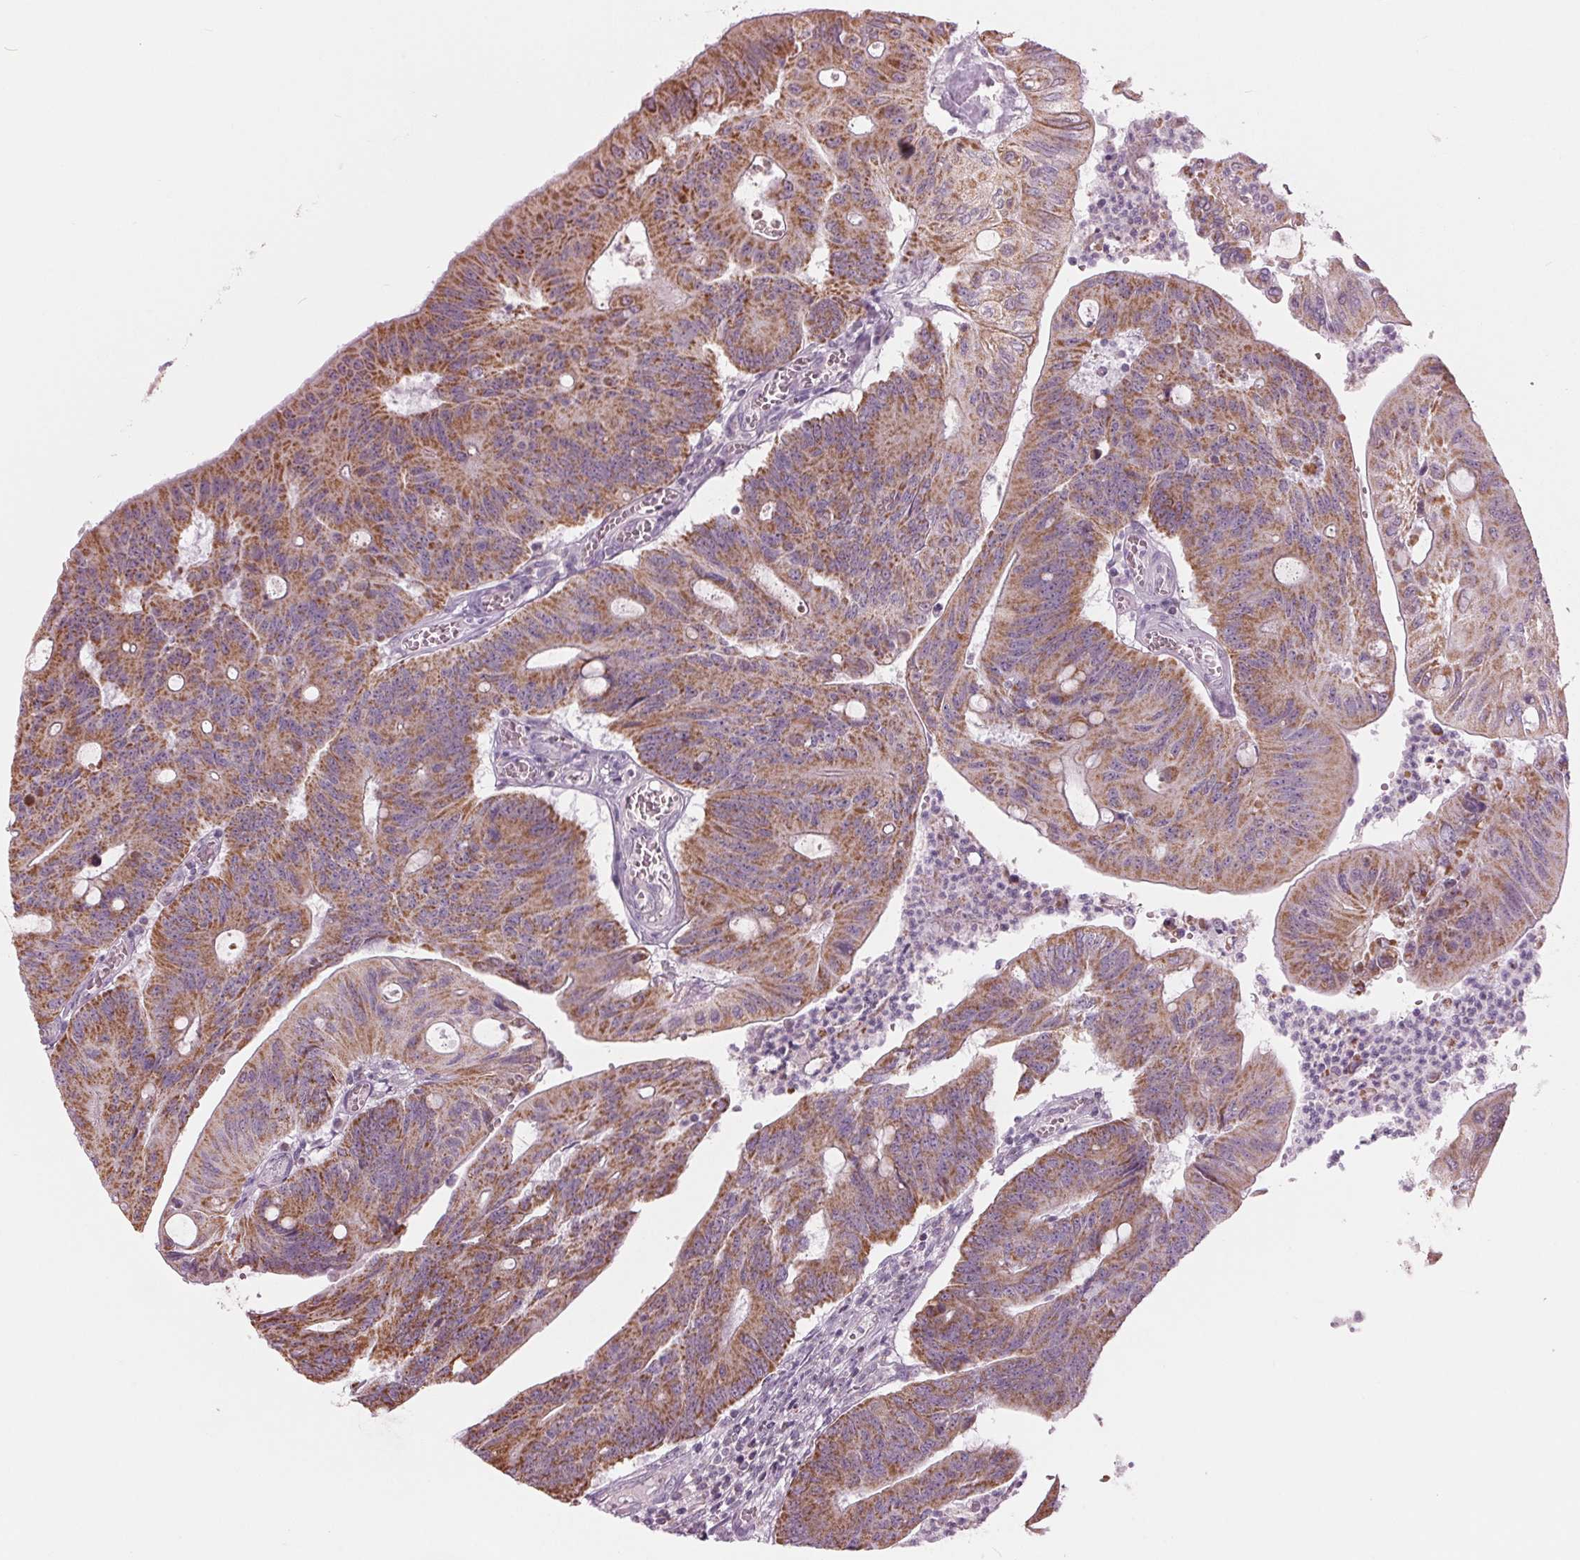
{"staining": {"intensity": "moderate", "quantity": ">75%", "location": "cytoplasmic/membranous"}, "tissue": "colorectal cancer", "cell_type": "Tumor cells", "image_type": "cancer", "snomed": [{"axis": "morphology", "description": "Adenocarcinoma, NOS"}, {"axis": "topography", "description": "Colon"}], "caption": "Colorectal cancer (adenocarcinoma) stained for a protein (brown) exhibits moderate cytoplasmic/membranous positive staining in approximately >75% of tumor cells.", "gene": "SAMD4A", "patient": {"sex": "male", "age": 65}}